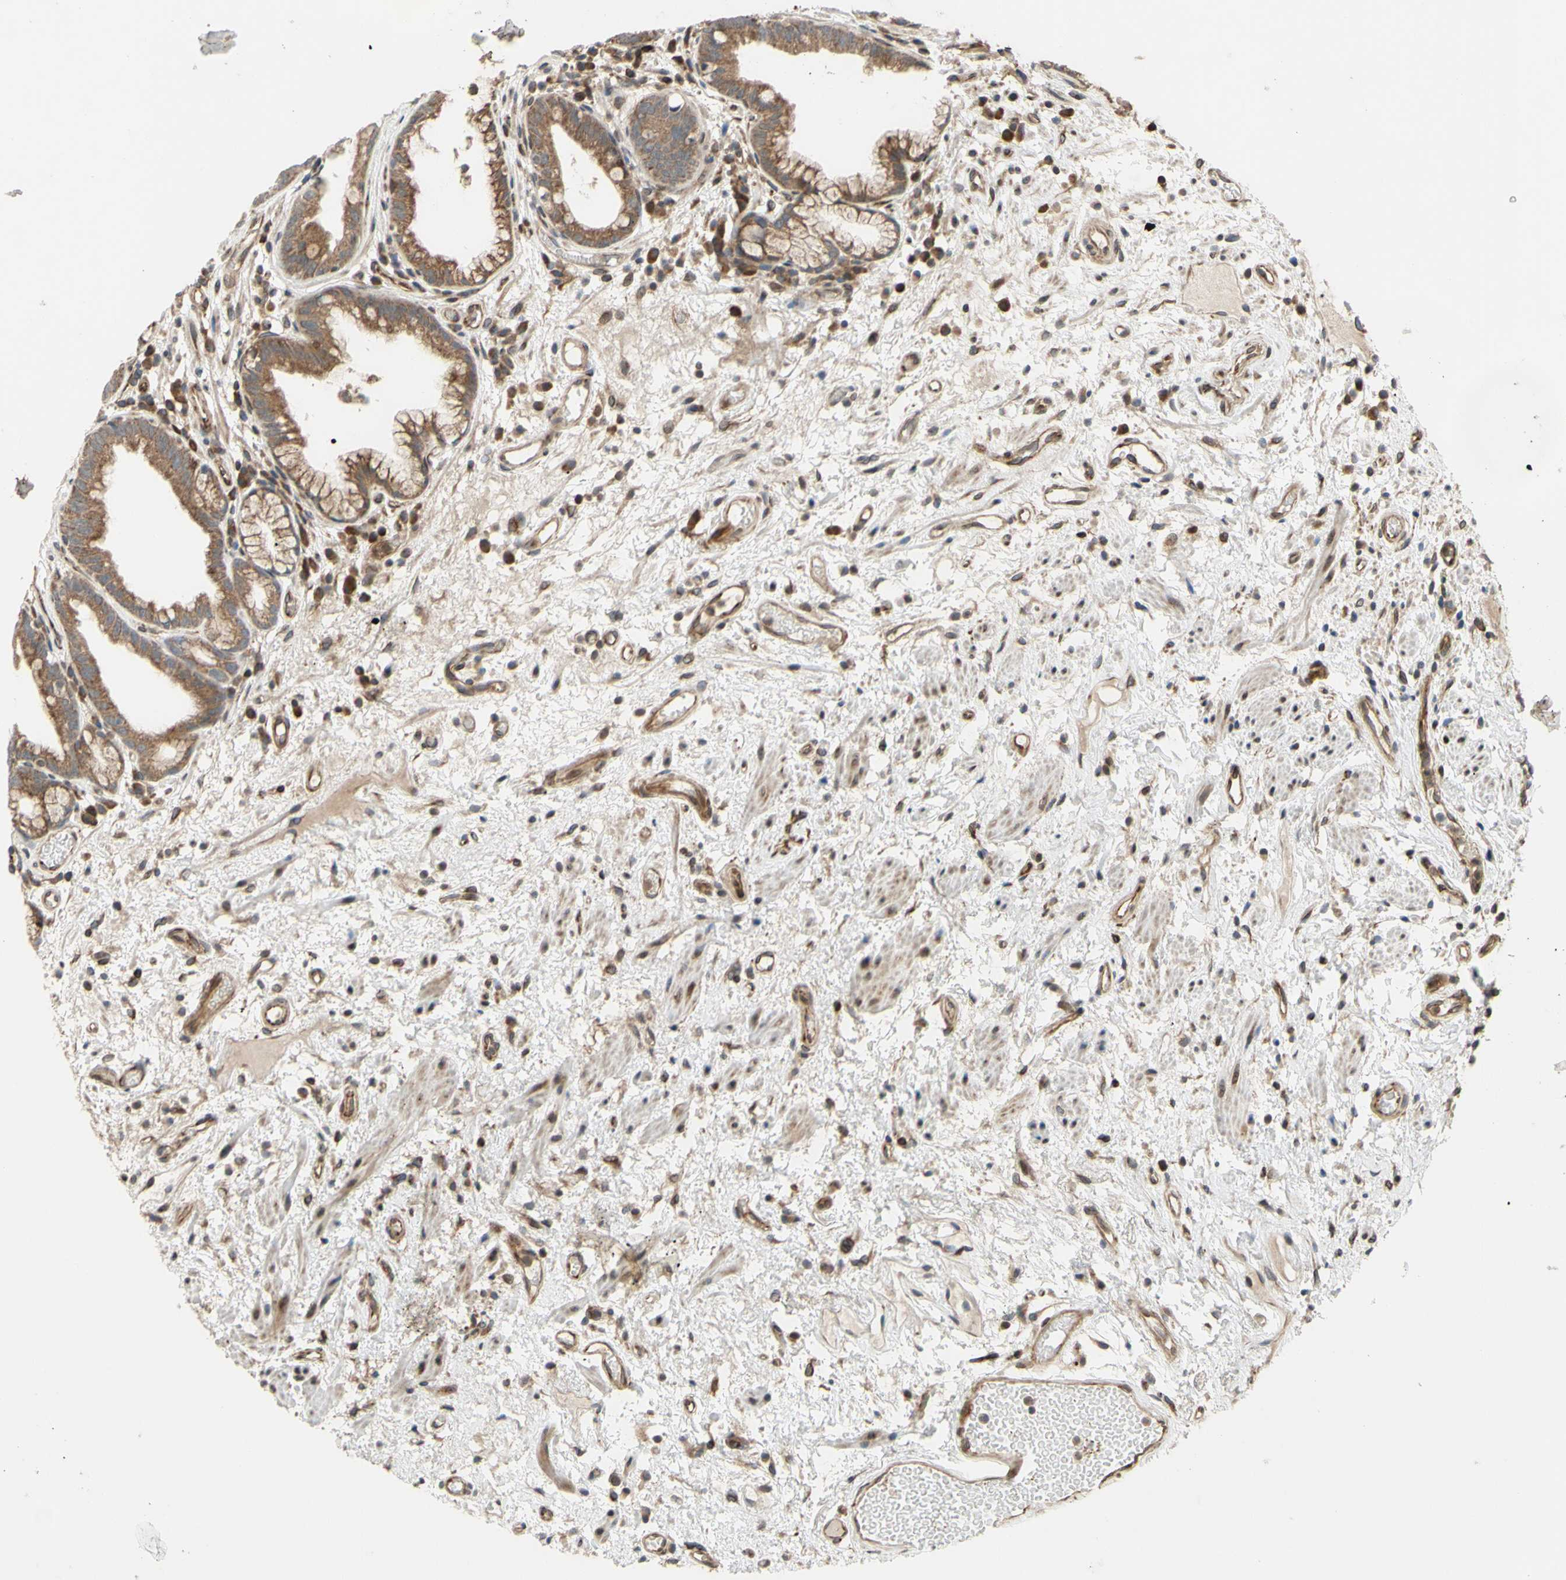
{"staining": {"intensity": "moderate", "quantity": ">75%", "location": "cytoplasmic/membranous"}, "tissue": "stomach", "cell_type": "Glandular cells", "image_type": "normal", "snomed": [{"axis": "morphology", "description": "Normal tissue, NOS"}, {"axis": "topography", "description": "Stomach, upper"}], "caption": "DAB immunohistochemical staining of unremarkable stomach reveals moderate cytoplasmic/membranous protein staining in about >75% of glandular cells.", "gene": "PRAF2", "patient": {"sex": "male", "age": 72}}